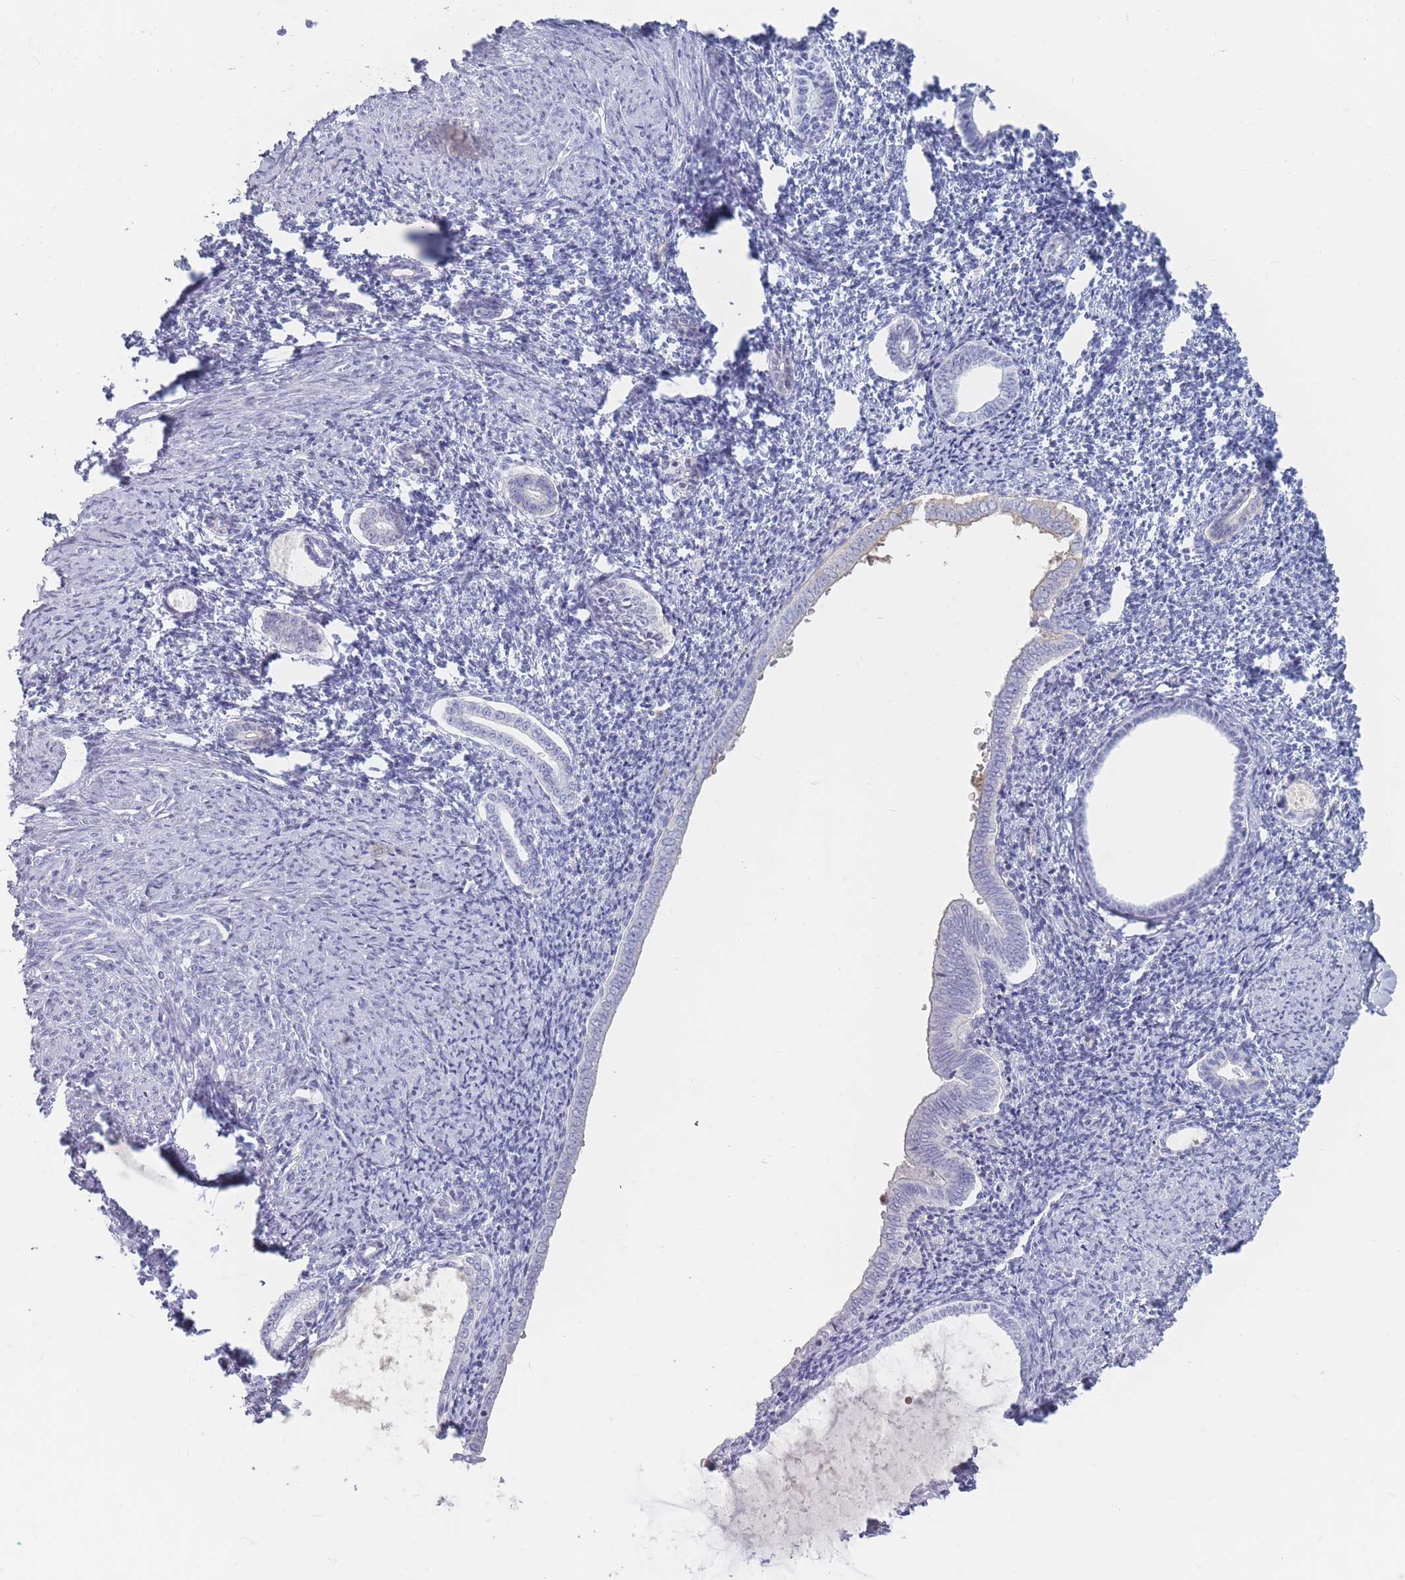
{"staining": {"intensity": "negative", "quantity": "none", "location": "none"}, "tissue": "endometrium", "cell_type": "Glandular cells", "image_type": "normal", "snomed": [{"axis": "morphology", "description": "Normal tissue, NOS"}, {"axis": "topography", "description": "Endometrium"}], "caption": "Immunohistochemical staining of benign human endometrium shows no significant positivity in glandular cells. Nuclei are stained in blue.", "gene": "PRG4", "patient": {"sex": "female", "age": 63}}